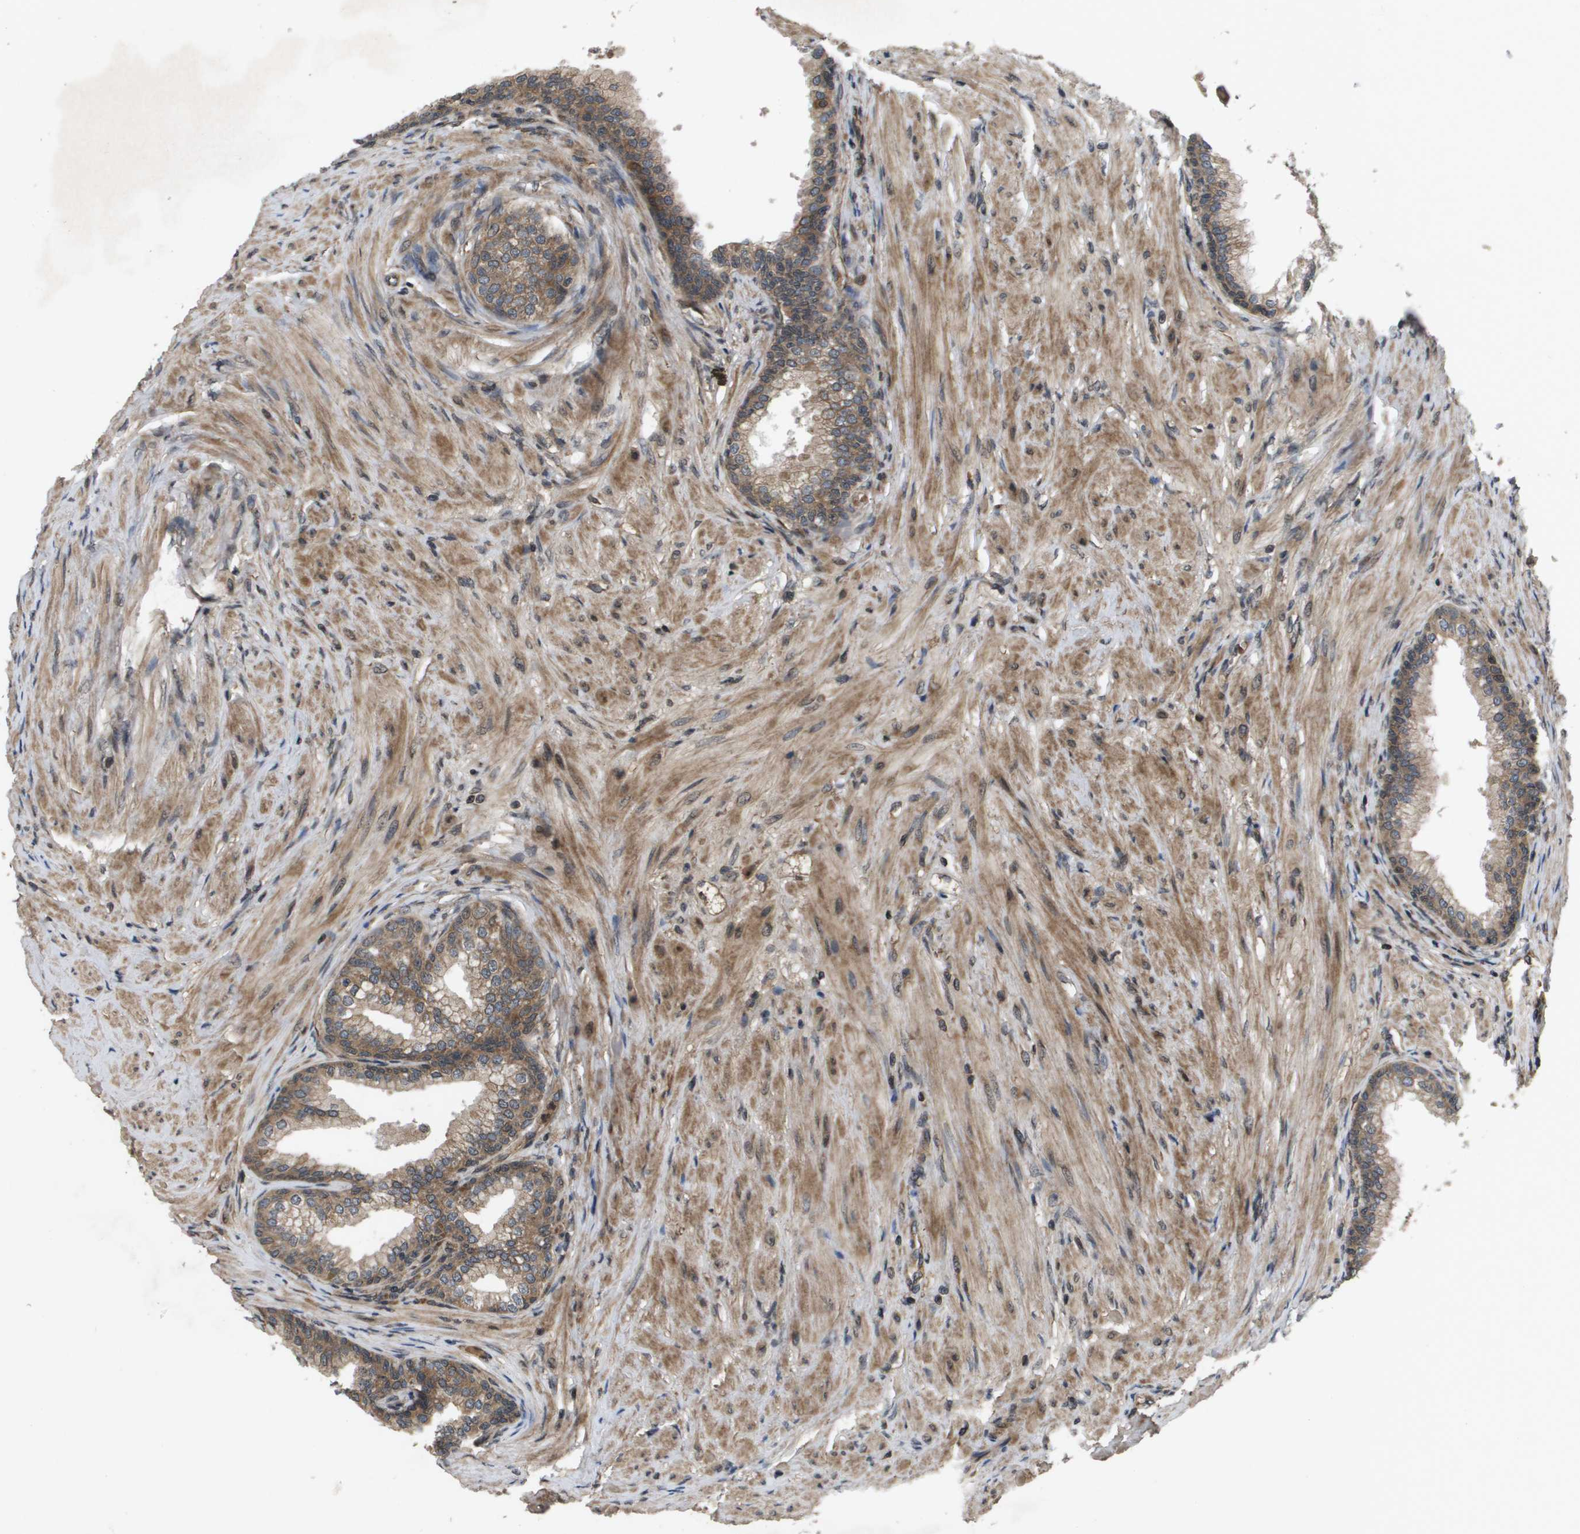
{"staining": {"intensity": "moderate", "quantity": ">75%", "location": "cytoplasmic/membranous"}, "tissue": "prostate", "cell_type": "Glandular cells", "image_type": "normal", "snomed": [{"axis": "morphology", "description": "Normal tissue, NOS"}, {"axis": "morphology", "description": "Urothelial carcinoma, Low grade"}, {"axis": "topography", "description": "Urinary bladder"}, {"axis": "topography", "description": "Prostate"}], "caption": "Moderate cytoplasmic/membranous protein staining is seen in approximately >75% of glandular cells in prostate.", "gene": "SPTLC1", "patient": {"sex": "male", "age": 60}}